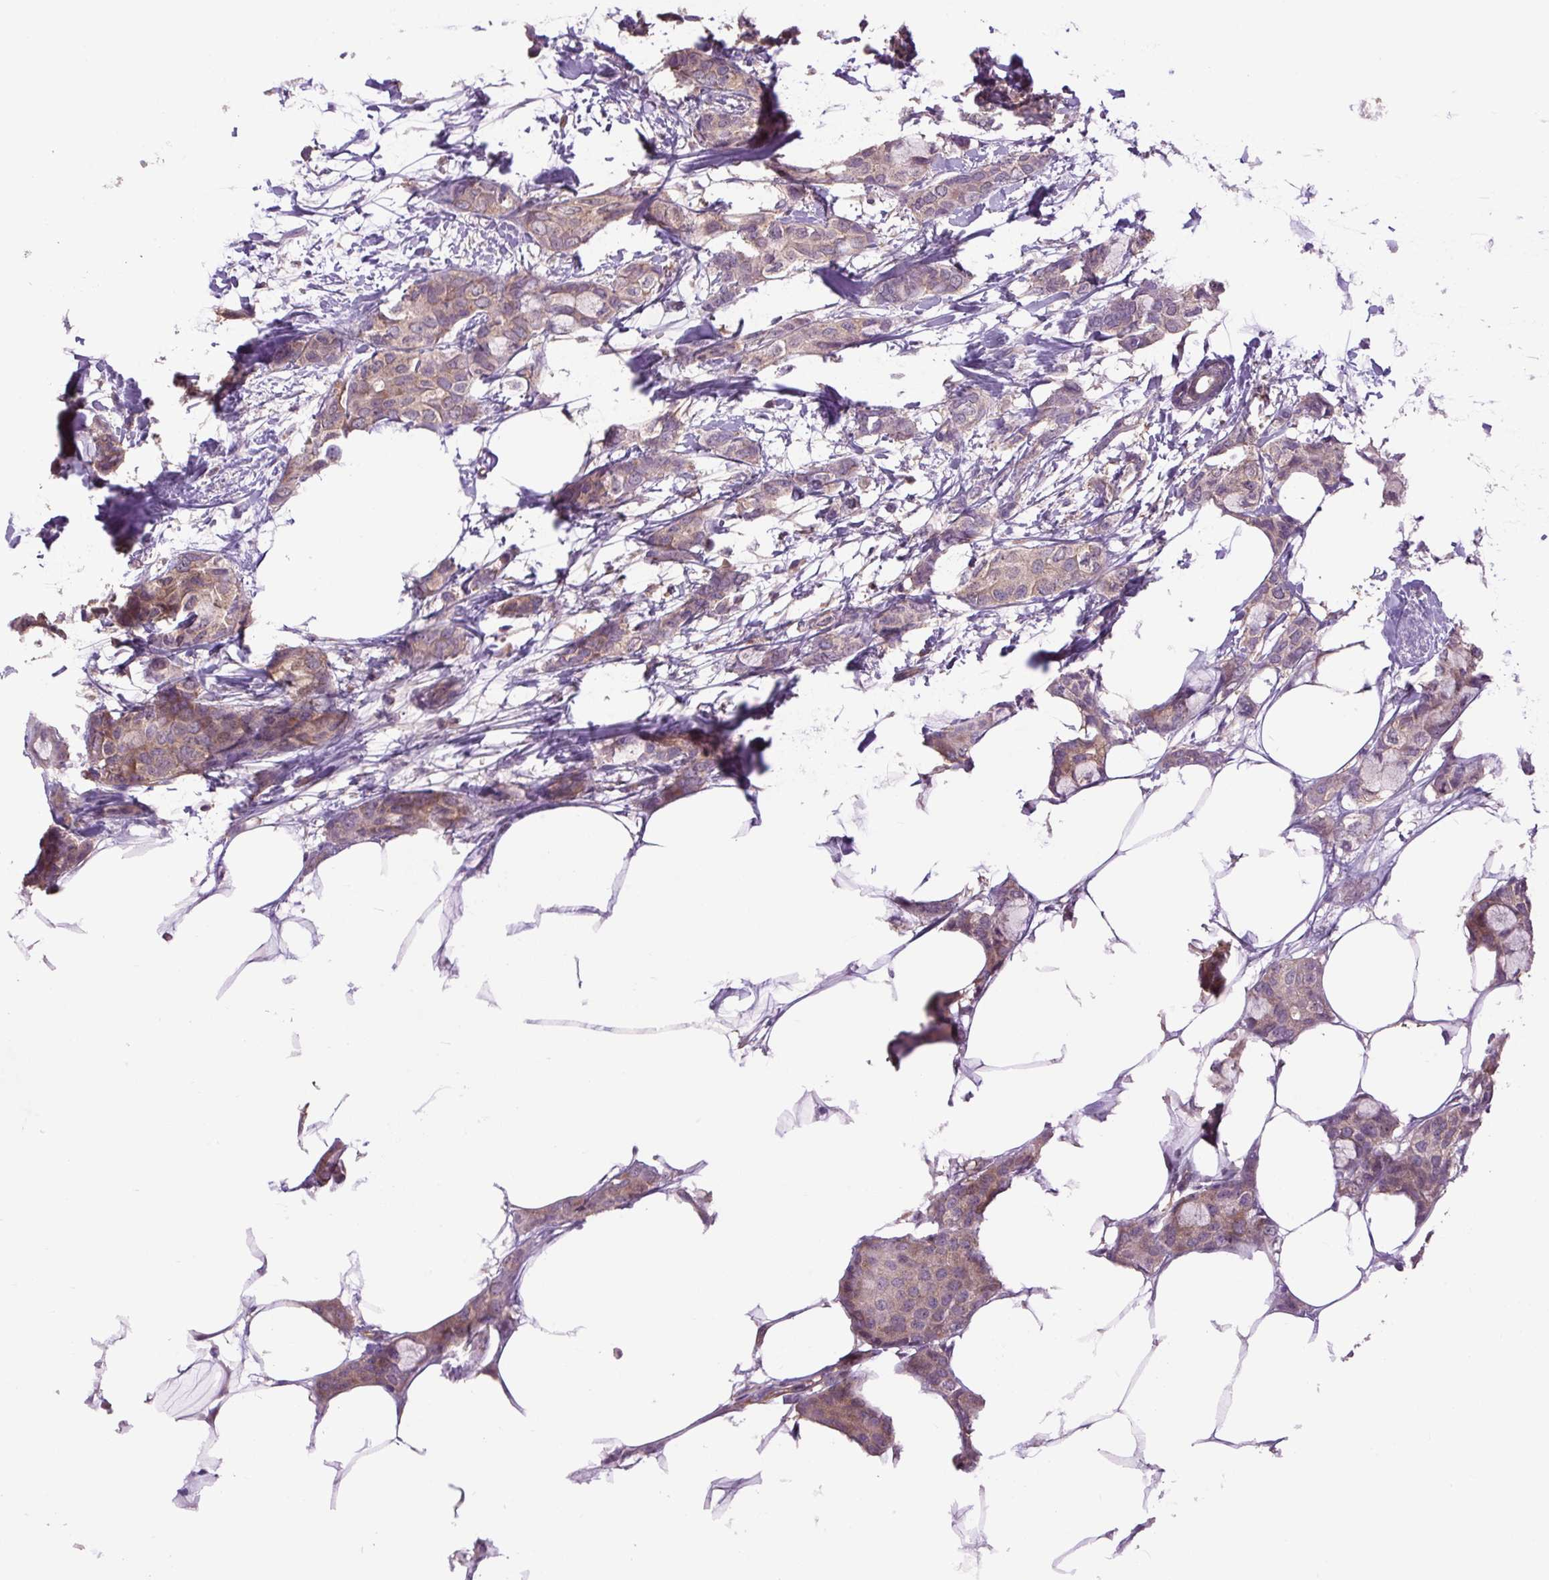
{"staining": {"intensity": "weak", "quantity": "25%-75%", "location": "cytoplasmic/membranous"}, "tissue": "breast cancer", "cell_type": "Tumor cells", "image_type": "cancer", "snomed": [{"axis": "morphology", "description": "Duct carcinoma"}, {"axis": "topography", "description": "Breast"}], "caption": "The micrograph reveals immunohistochemical staining of breast invasive ductal carcinoma. There is weak cytoplasmic/membranous staining is present in about 25%-75% of tumor cells.", "gene": "PLCG1", "patient": {"sex": "female", "age": 73}}